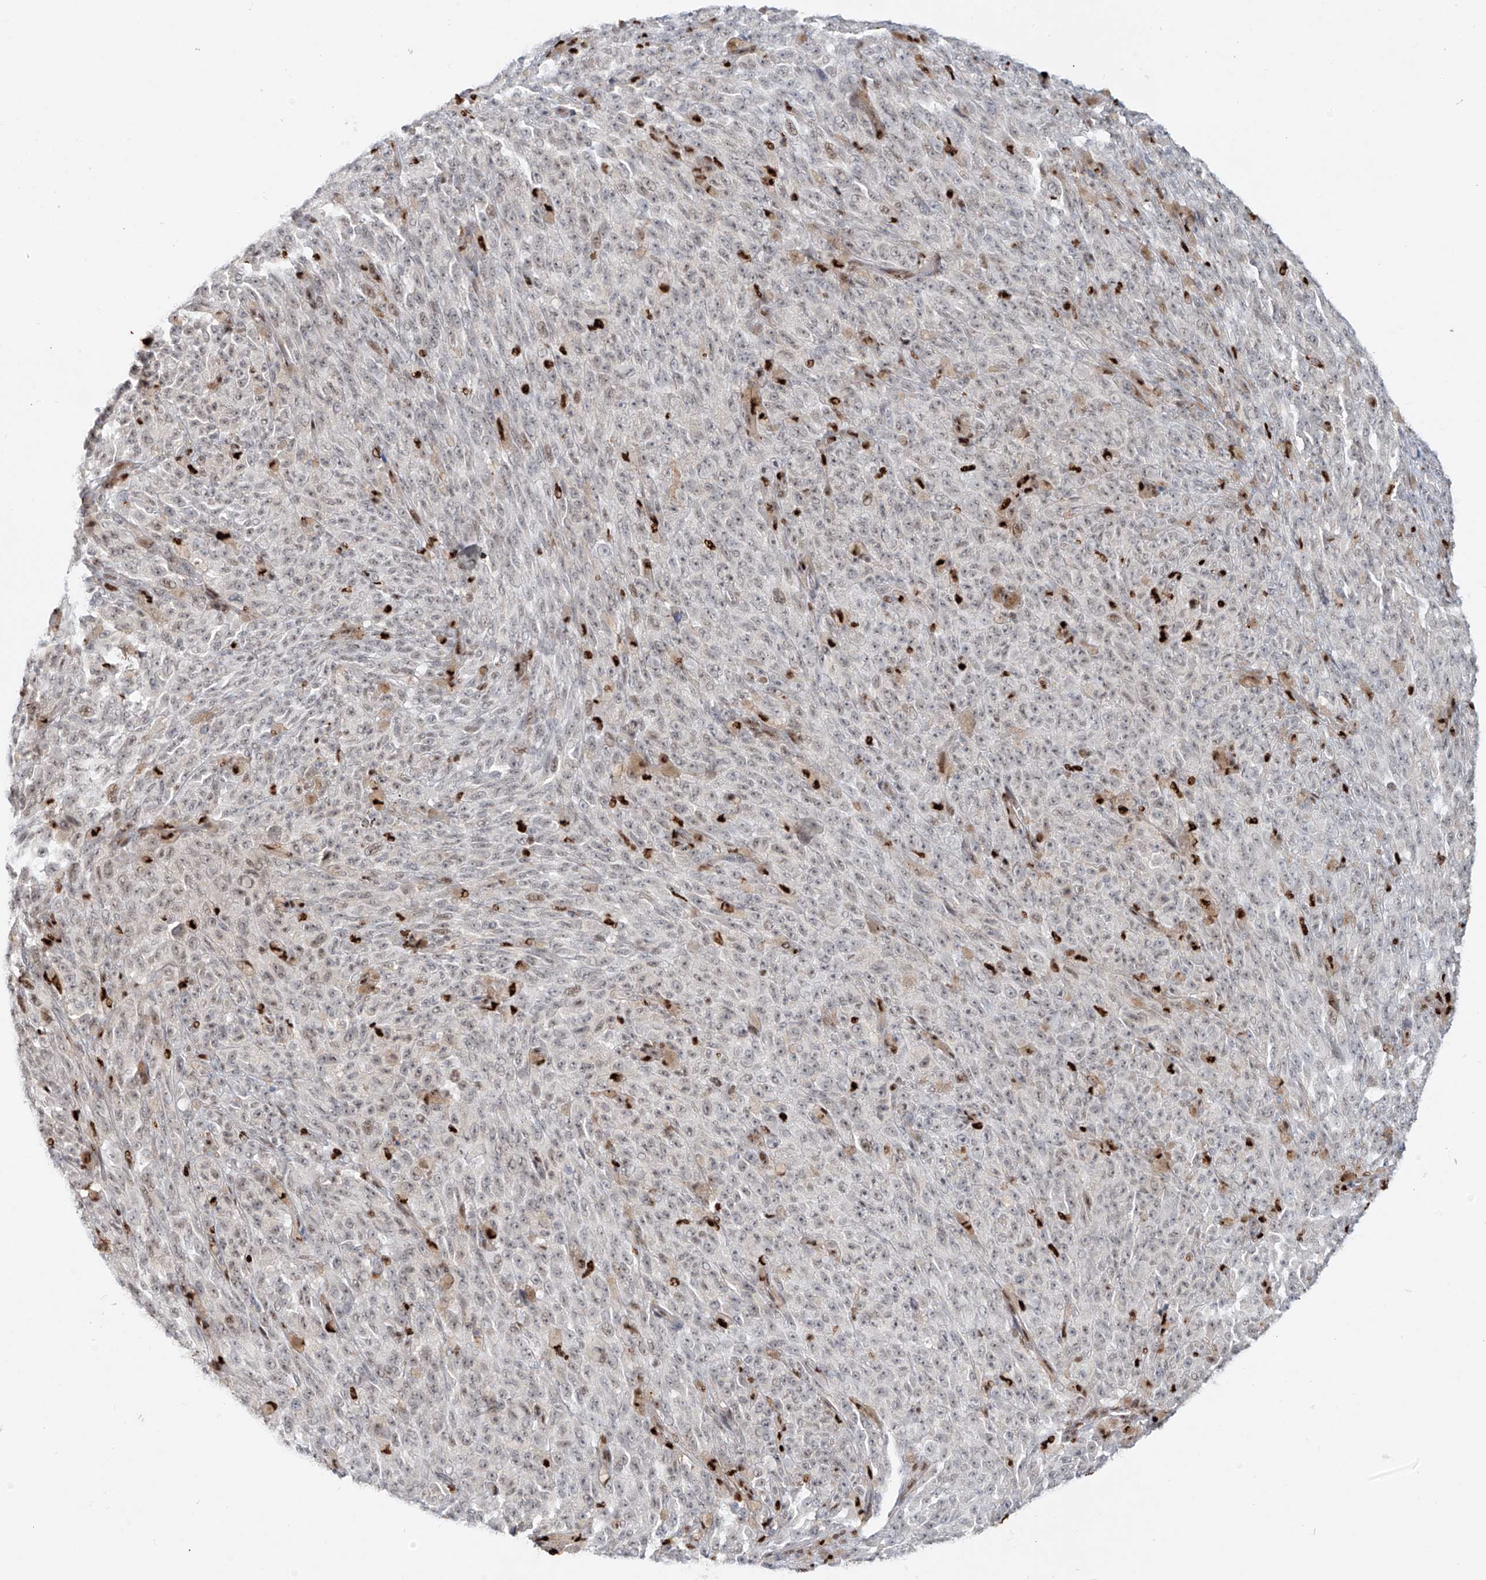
{"staining": {"intensity": "weak", "quantity": "<25%", "location": "nuclear"}, "tissue": "melanoma", "cell_type": "Tumor cells", "image_type": "cancer", "snomed": [{"axis": "morphology", "description": "Malignant melanoma, NOS"}, {"axis": "topography", "description": "Skin"}], "caption": "Immunohistochemical staining of human malignant melanoma displays no significant expression in tumor cells.", "gene": "DZIP1L", "patient": {"sex": "female", "age": 82}}